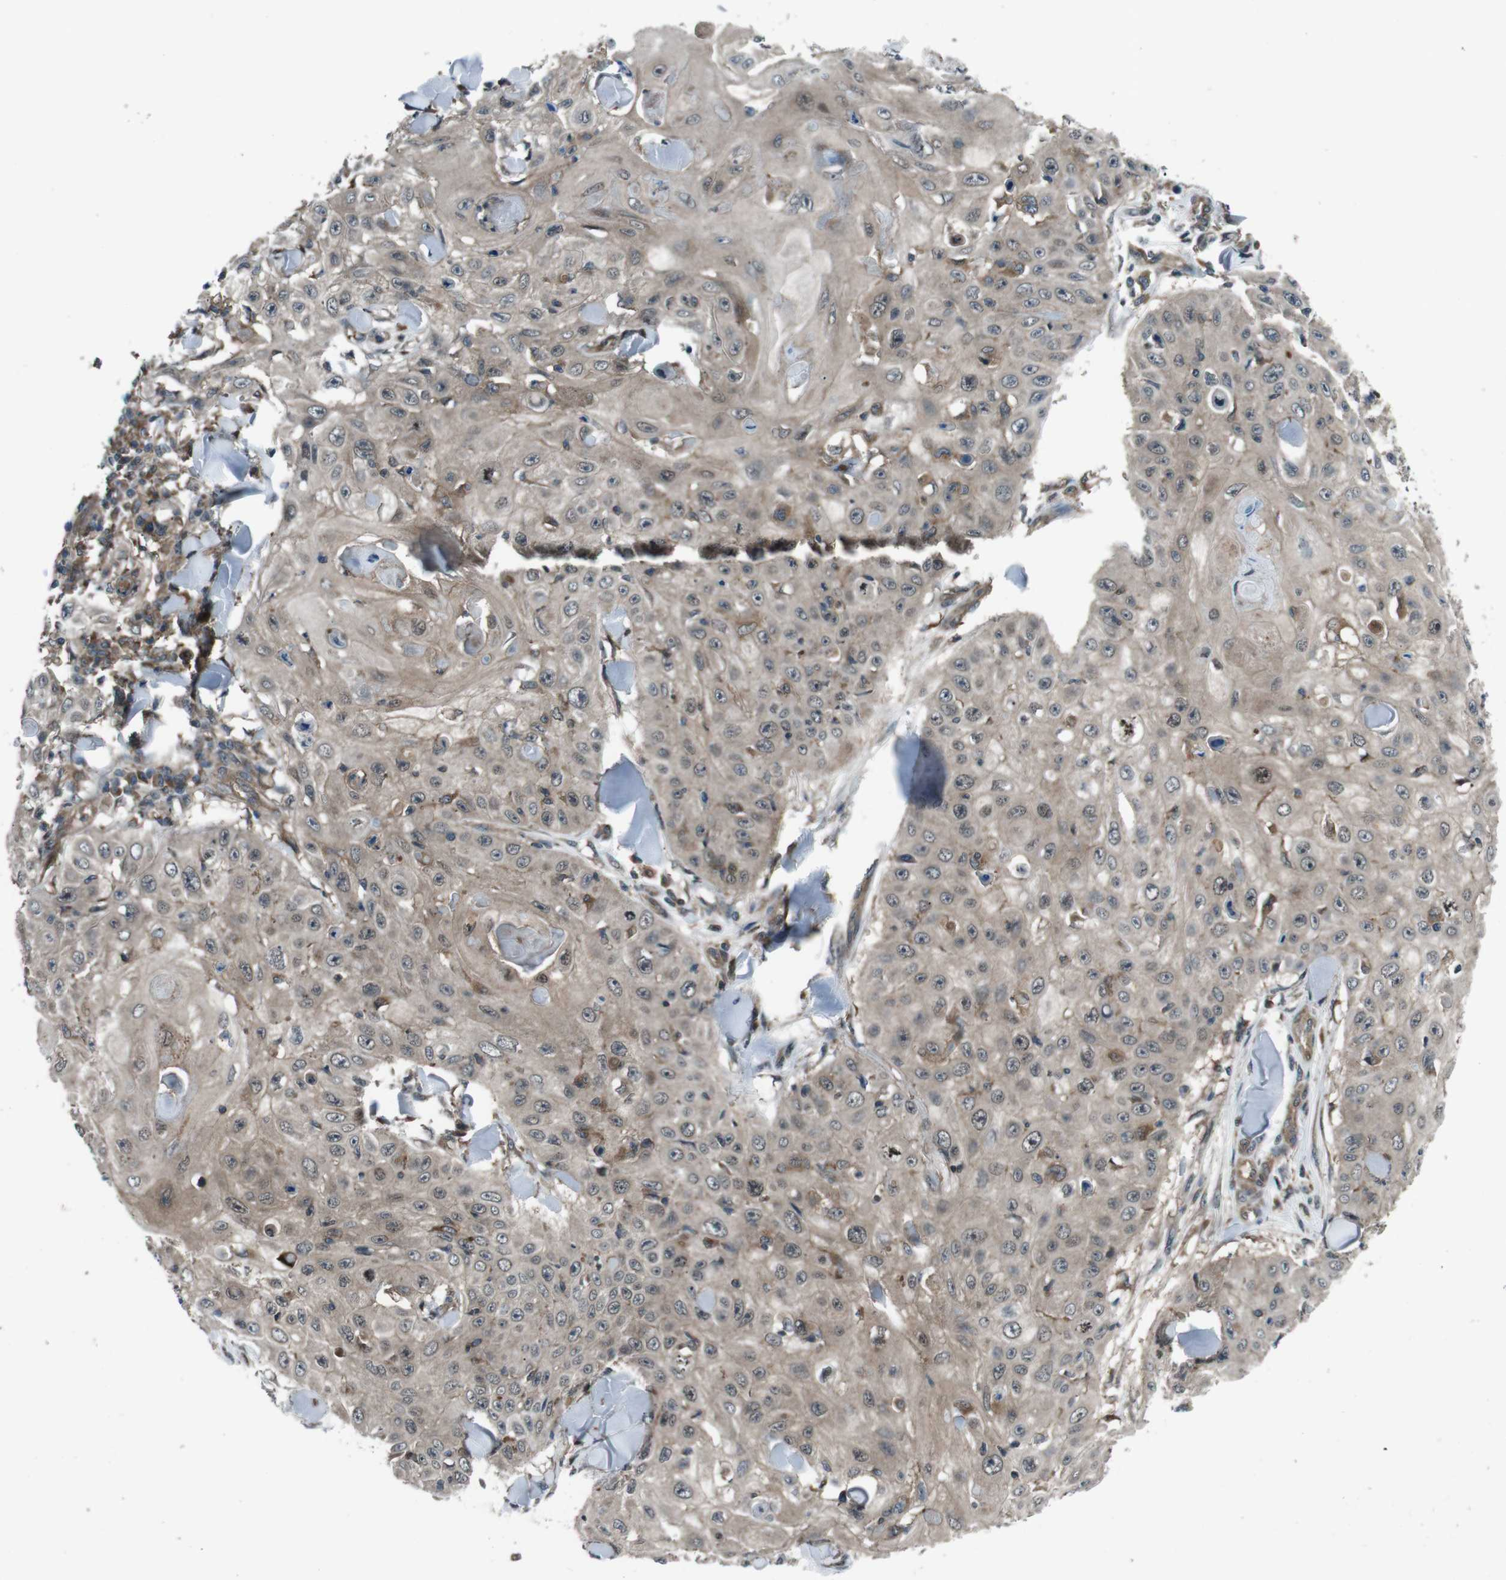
{"staining": {"intensity": "weak", "quantity": ">75%", "location": "cytoplasmic/membranous"}, "tissue": "skin cancer", "cell_type": "Tumor cells", "image_type": "cancer", "snomed": [{"axis": "morphology", "description": "Squamous cell carcinoma, NOS"}, {"axis": "topography", "description": "Skin"}], "caption": "Tumor cells show weak cytoplasmic/membranous expression in approximately >75% of cells in skin squamous cell carcinoma. Nuclei are stained in blue.", "gene": "SLC27A4", "patient": {"sex": "male", "age": 86}}